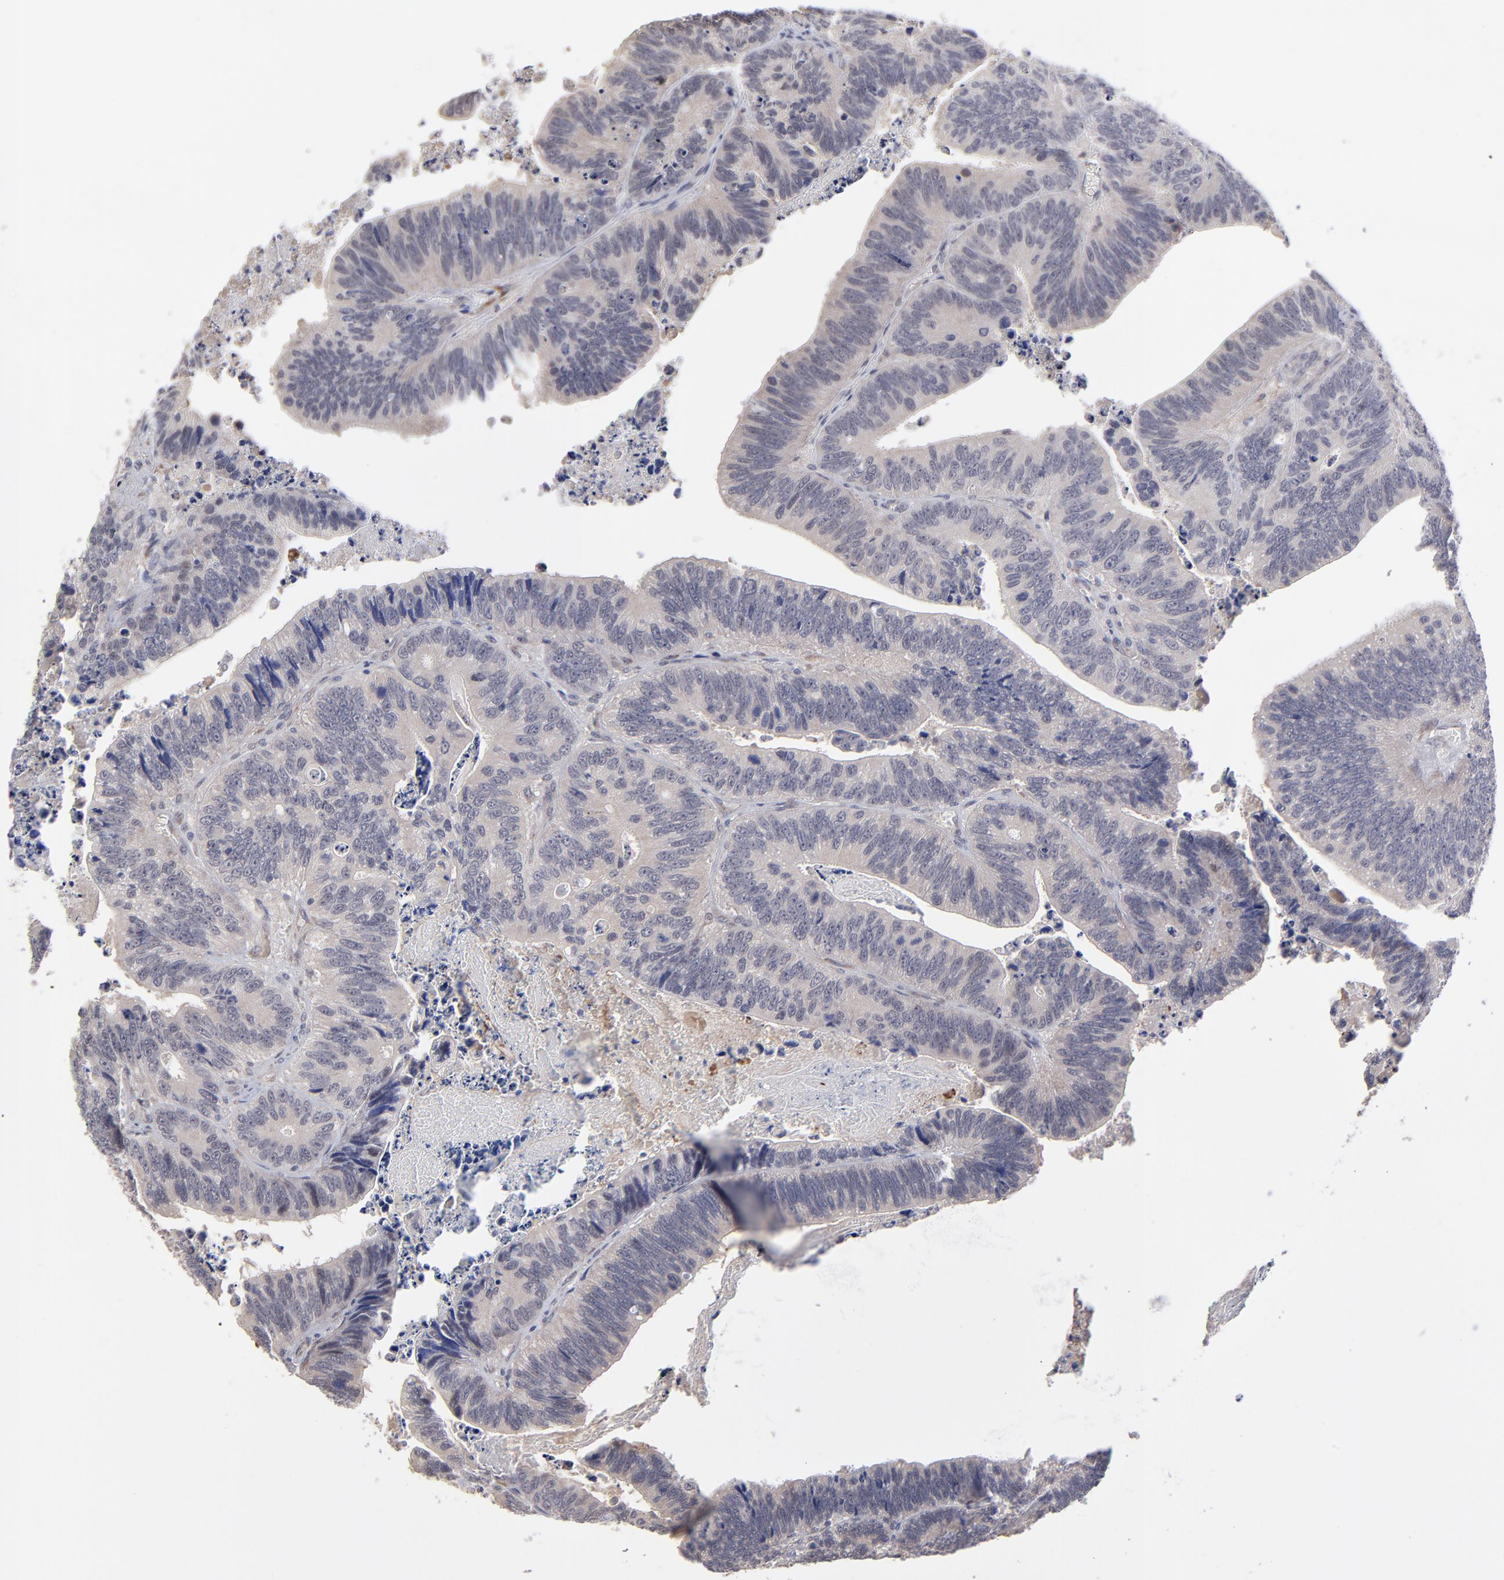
{"staining": {"intensity": "negative", "quantity": "none", "location": "none"}, "tissue": "colorectal cancer", "cell_type": "Tumor cells", "image_type": "cancer", "snomed": [{"axis": "morphology", "description": "Adenocarcinoma, NOS"}, {"axis": "topography", "description": "Colon"}], "caption": "A histopathology image of colorectal adenocarcinoma stained for a protein demonstrates no brown staining in tumor cells.", "gene": "CHL1", "patient": {"sex": "male", "age": 72}}